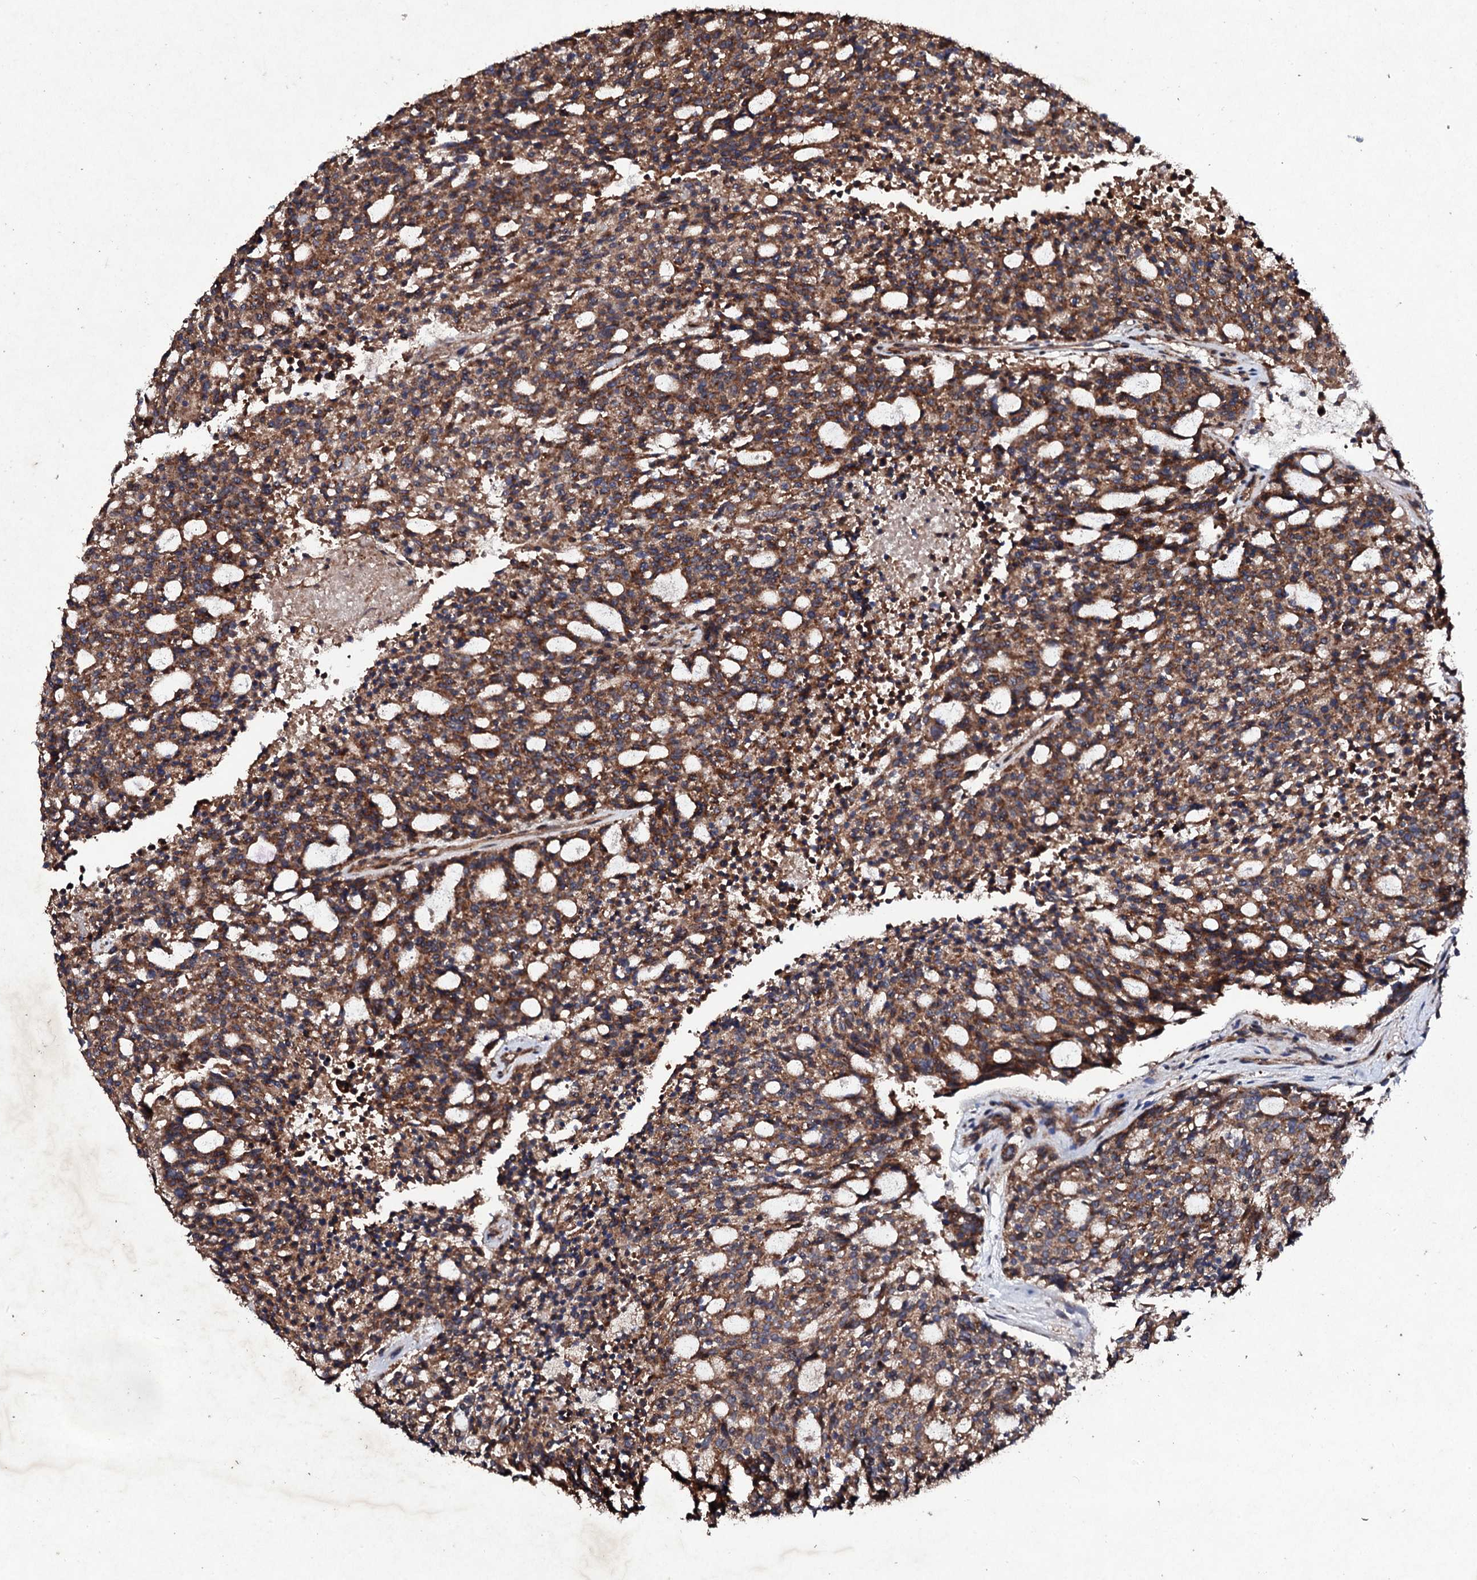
{"staining": {"intensity": "moderate", "quantity": ">75%", "location": "cytoplasmic/membranous"}, "tissue": "carcinoid", "cell_type": "Tumor cells", "image_type": "cancer", "snomed": [{"axis": "morphology", "description": "Carcinoid, malignant, NOS"}, {"axis": "topography", "description": "Pancreas"}], "caption": "Approximately >75% of tumor cells in human malignant carcinoid demonstrate moderate cytoplasmic/membranous protein positivity as visualized by brown immunohistochemical staining.", "gene": "MOCOS", "patient": {"sex": "female", "age": 54}}